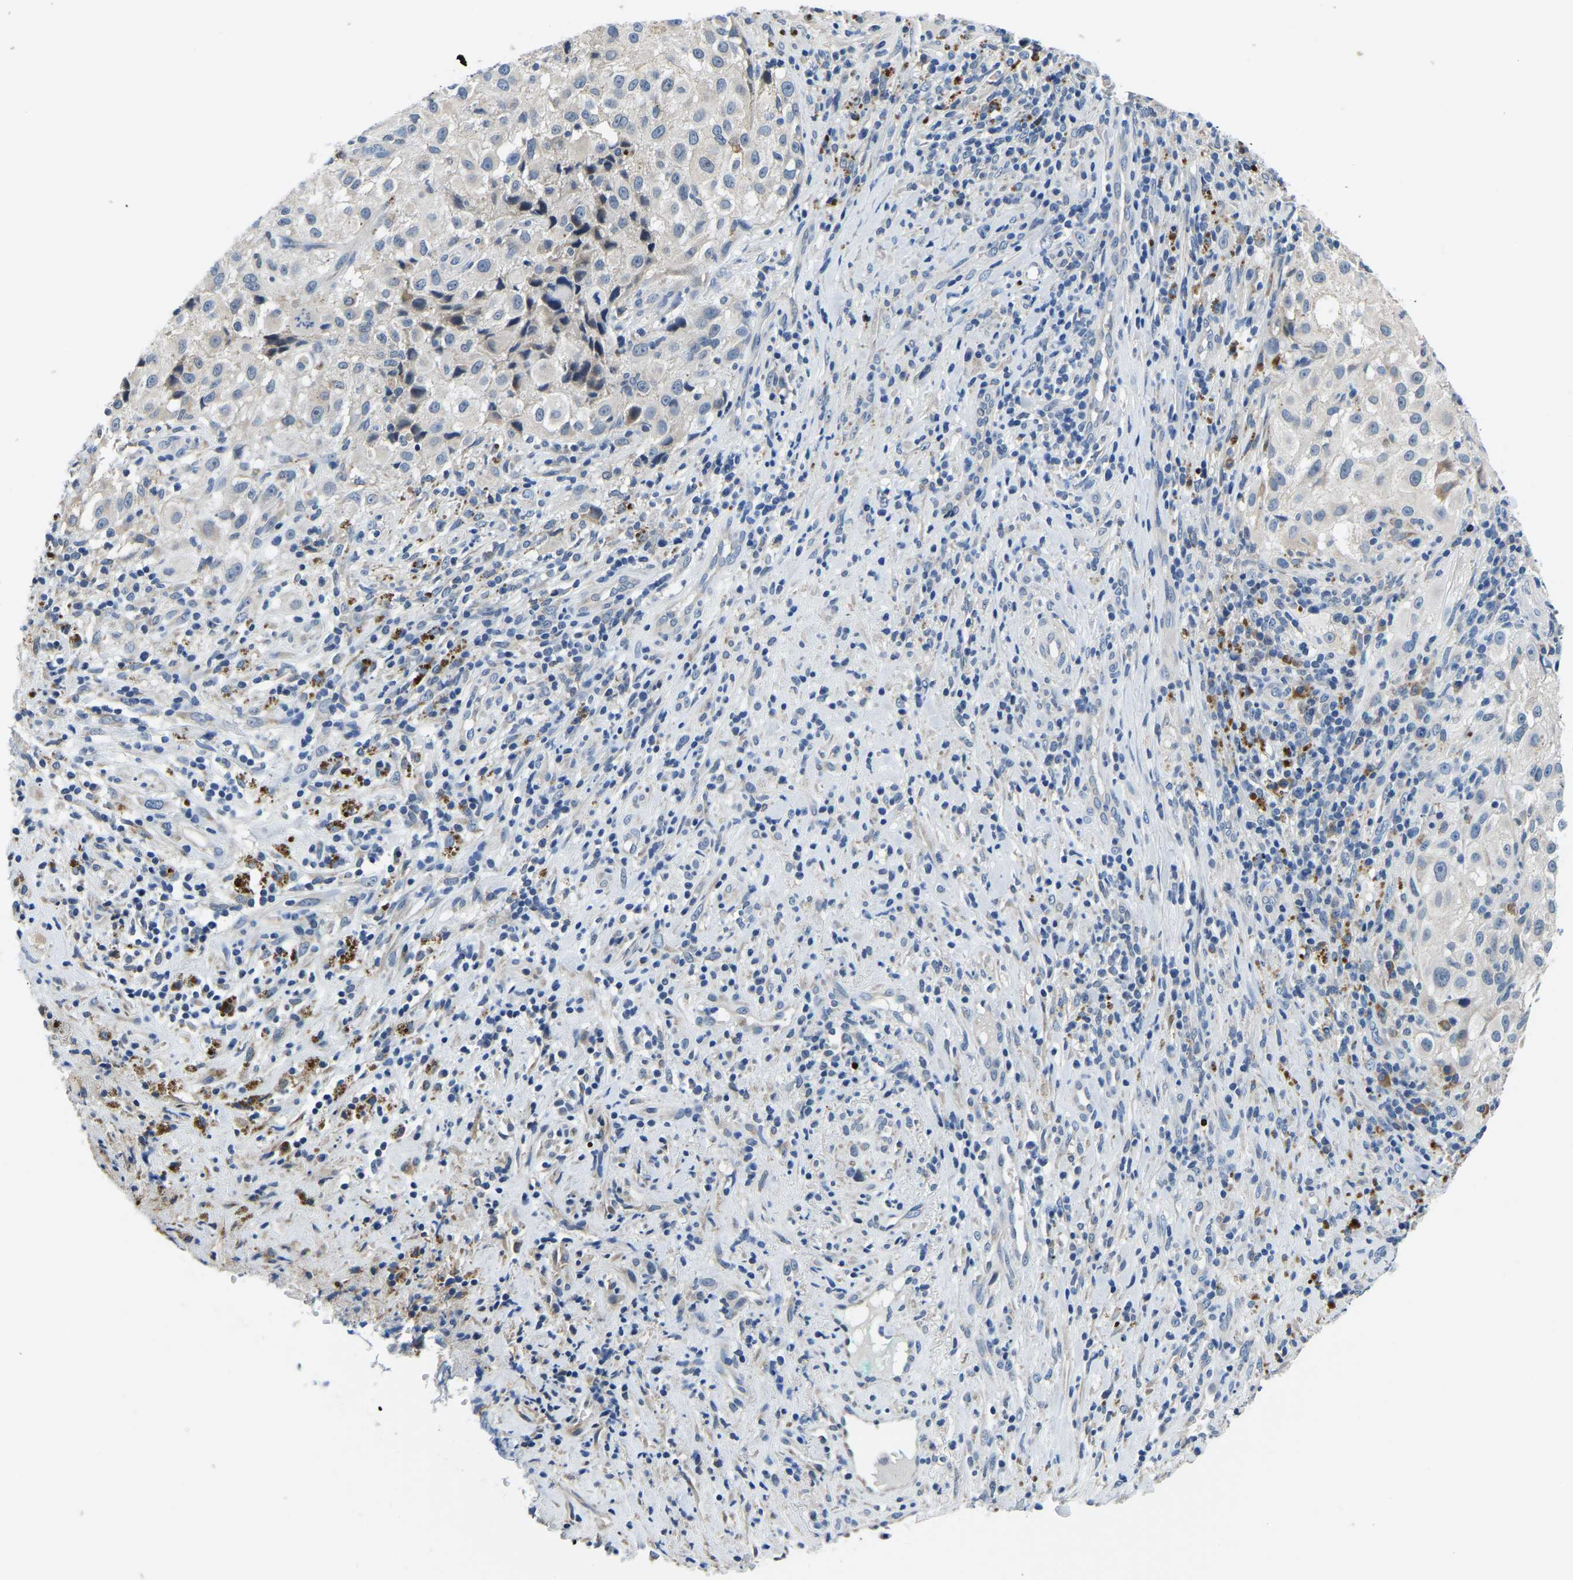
{"staining": {"intensity": "negative", "quantity": "none", "location": "none"}, "tissue": "melanoma", "cell_type": "Tumor cells", "image_type": "cancer", "snomed": [{"axis": "morphology", "description": "Necrosis, NOS"}, {"axis": "morphology", "description": "Malignant melanoma, NOS"}, {"axis": "topography", "description": "Skin"}], "caption": "This is an immunohistochemistry (IHC) photomicrograph of human melanoma. There is no expression in tumor cells.", "gene": "LIAS", "patient": {"sex": "female", "age": 87}}